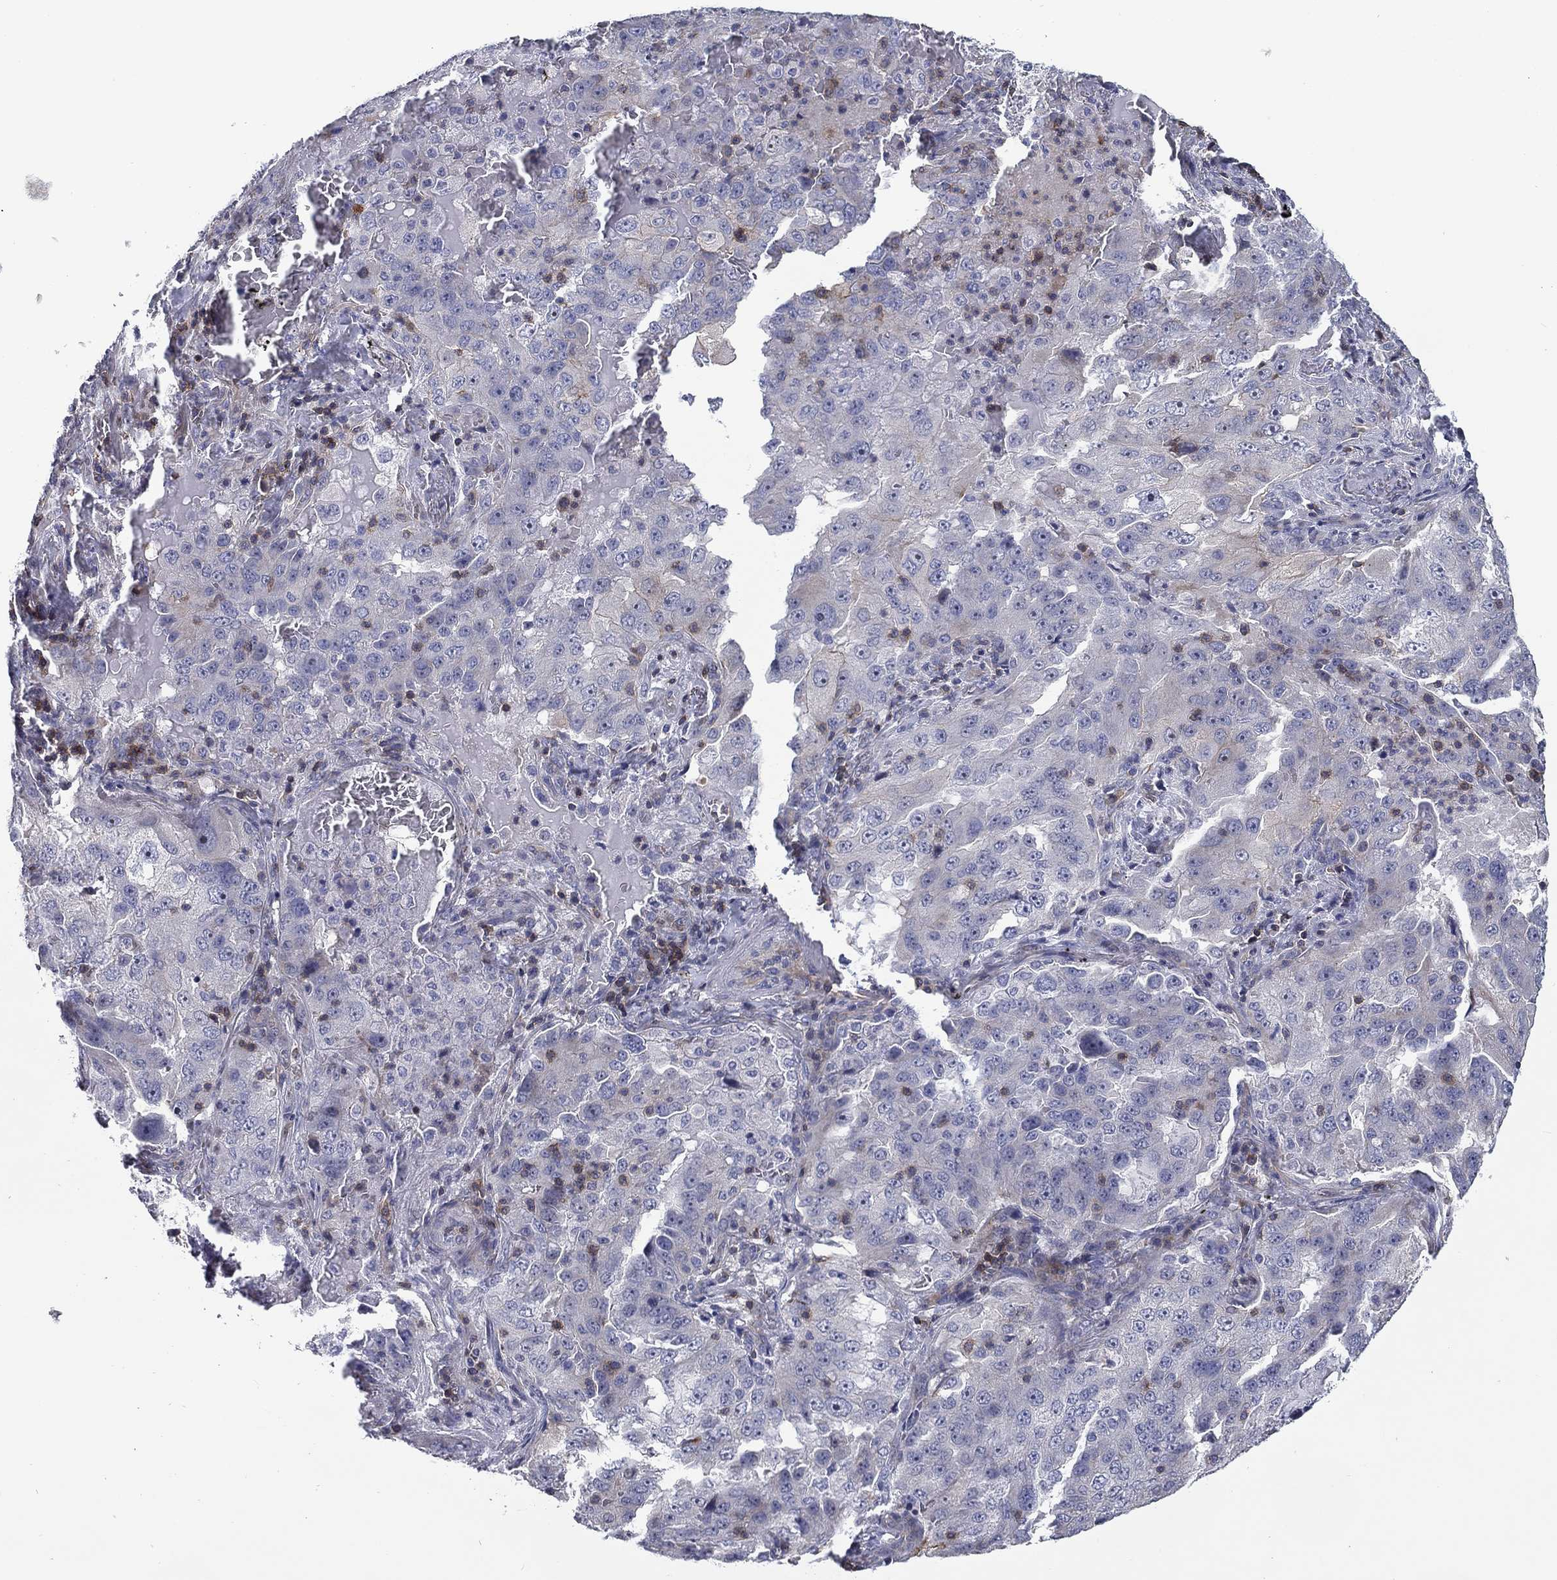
{"staining": {"intensity": "weak", "quantity": "<25%", "location": "cytoplasmic/membranous"}, "tissue": "lung cancer", "cell_type": "Tumor cells", "image_type": "cancer", "snomed": [{"axis": "morphology", "description": "Adenocarcinoma, NOS"}, {"axis": "topography", "description": "Lung"}], "caption": "The photomicrograph reveals no staining of tumor cells in lung cancer. (Immunohistochemistry (ihc), brightfield microscopy, high magnification).", "gene": "SIT1", "patient": {"sex": "female", "age": 61}}